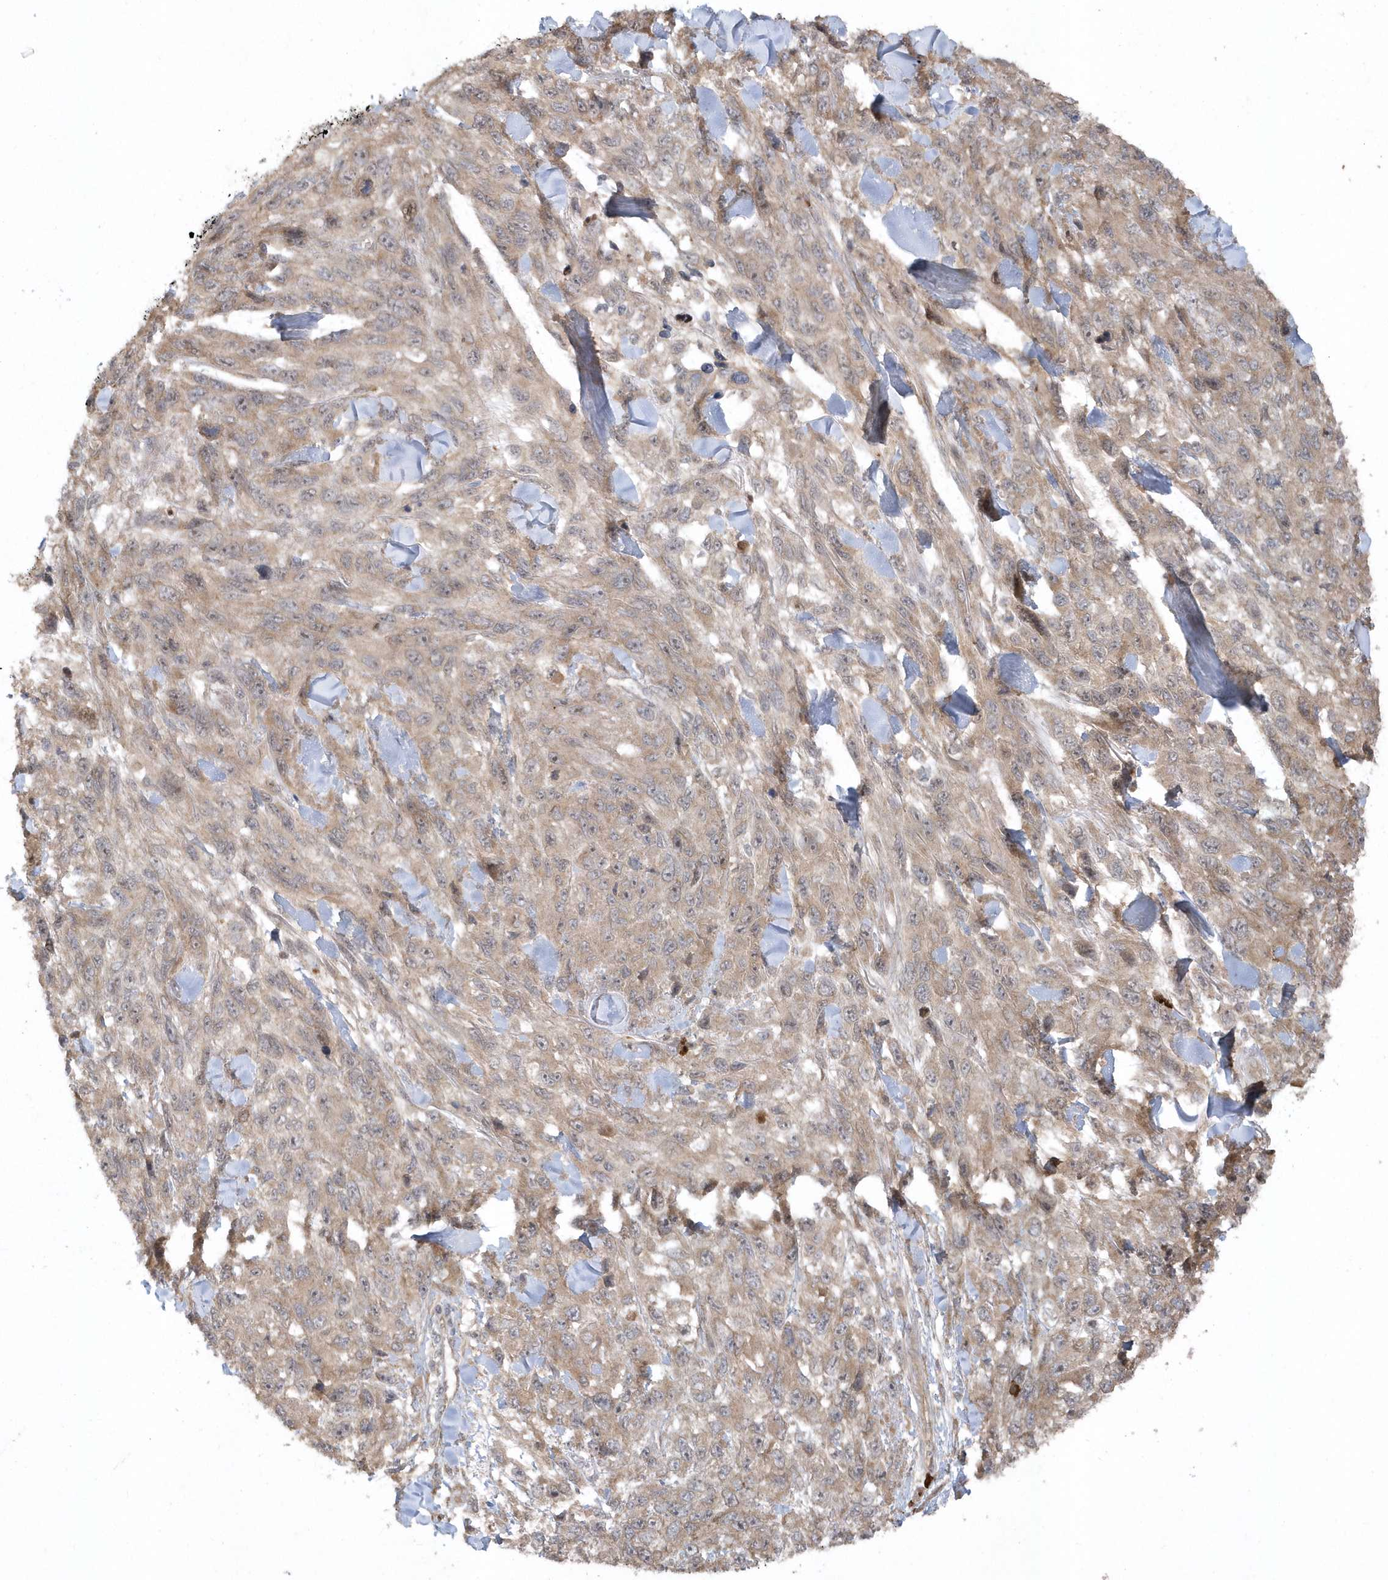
{"staining": {"intensity": "weak", "quantity": "<25%", "location": "cytoplasmic/membranous"}, "tissue": "melanoma", "cell_type": "Tumor cells", "image_type": "cancer", "snomed": [{"axis": "morphology", "description": "Malignant melanoma, NOS"}, {"axis": "topography", "description": "Skin"}], "caption": "Immunohistochemistry (IHC) histopathology image of human melanoma stained for a protein (brown), which reveals no expression in tumor cells. Nuclei are stained in blue.", "gene": "HERPUD1", "patient": {"sex": "female", "age": 96}}